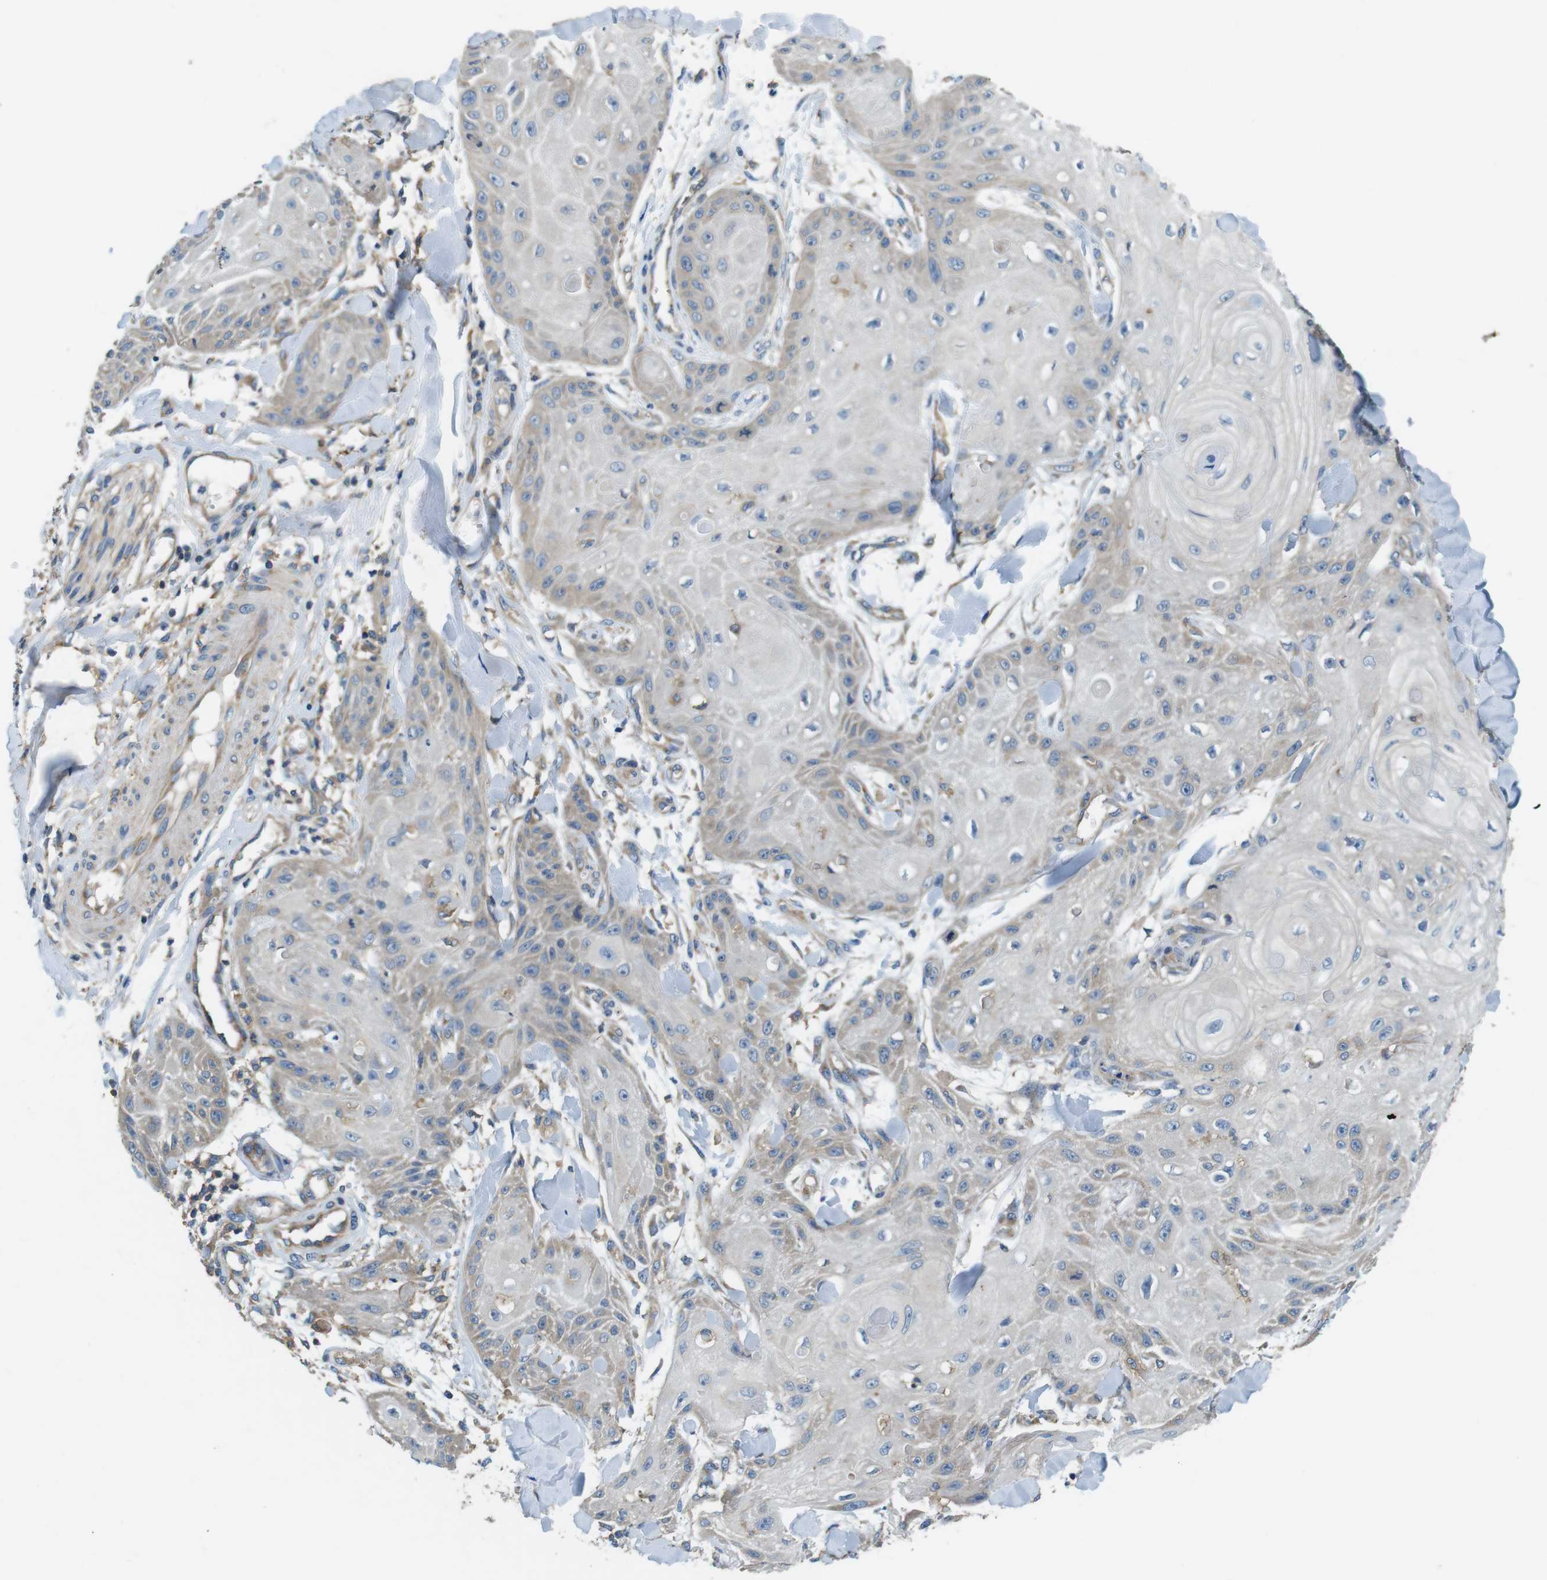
{"staining": {"intensity": "weak", "quantity": "25%-75%", "location": "cytoplasmic/membranous"}, "tissue": "skin cancer", "cell_type": "Tumor cells", "image_type": "cancer", "snomed": [{"axis": "morphology", "description": "Squamous cell carcinoma, NOS"}, {"axis": "topography", "description": "Skin"}], "caption": "Protein analysis of skin cancer (squamous cell carcinoma) tissue reveals weak cytoplasmic/membranous staining in approximately 25%-75% of tumor cells. The protein of interest is shown in brown color, while the nuclei are stained blue.", "gene": "DENND4C", "patient": {"sex": "male", "age": 74}}